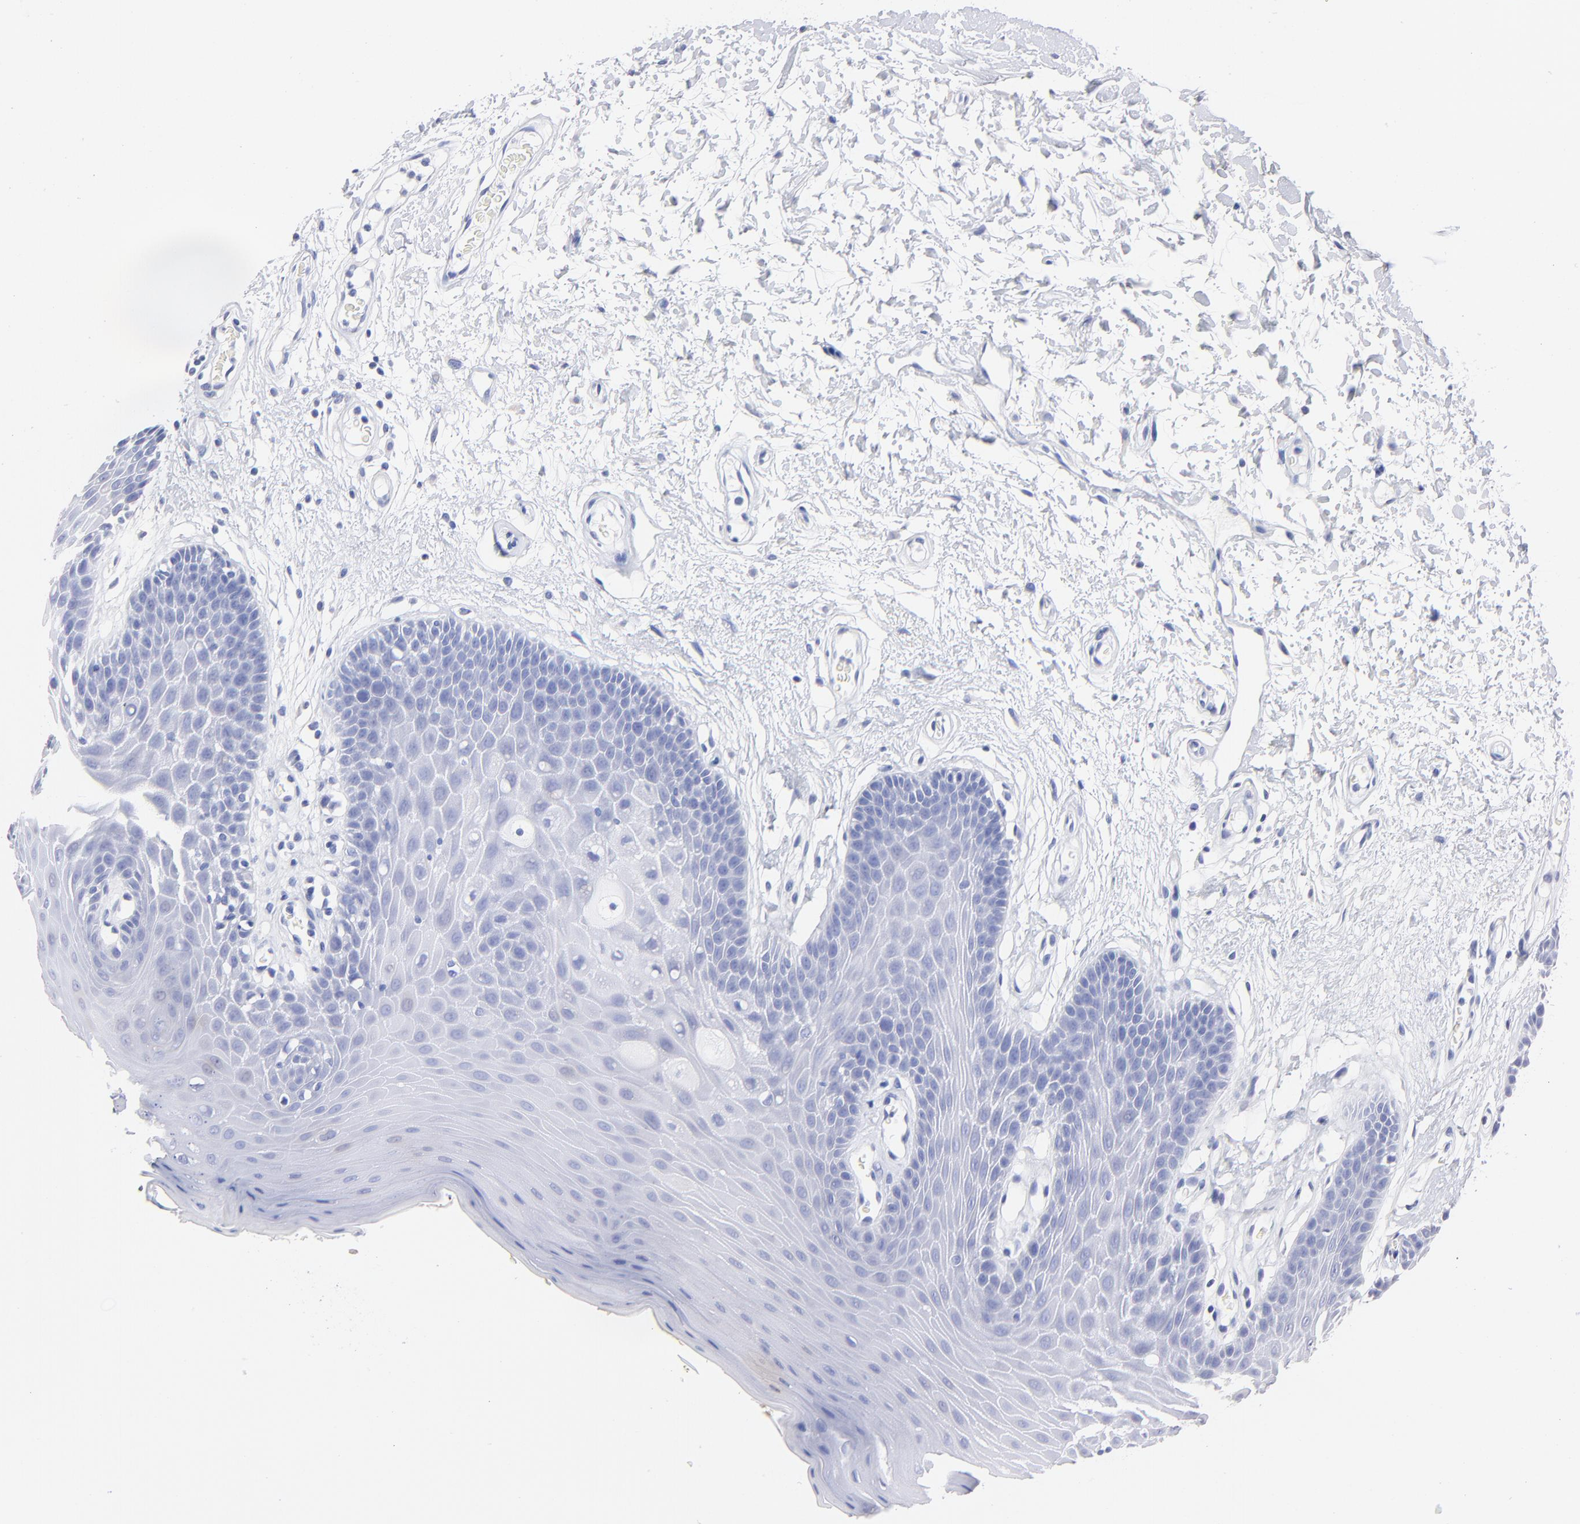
{"staining": {"intensity": "negative", "quantity": "none", "location": "none"}, "tissue": "oral mucosa", "cell_type": "Squamous epithelial cells", "image_type": "normal", "snomed": [{"axis": "morphology", "description": "Normal tissue, NOS"}, {"axis": "morphology", "description": "Squamous cell carcinoma, NOS"}, {"axis": "topography", "description": "Skeletal muscle"}, {"axis": "topography", "description": "Oral tissue"}, {"axis": "topography", "description": "Head-Neck"}], "caption": "Histopathology image shows no protein expression in squamous epithelial cells of benign oral mucosa.", "gene": "HORMAD2", "patient": {"sex": "male", "age": 71}}